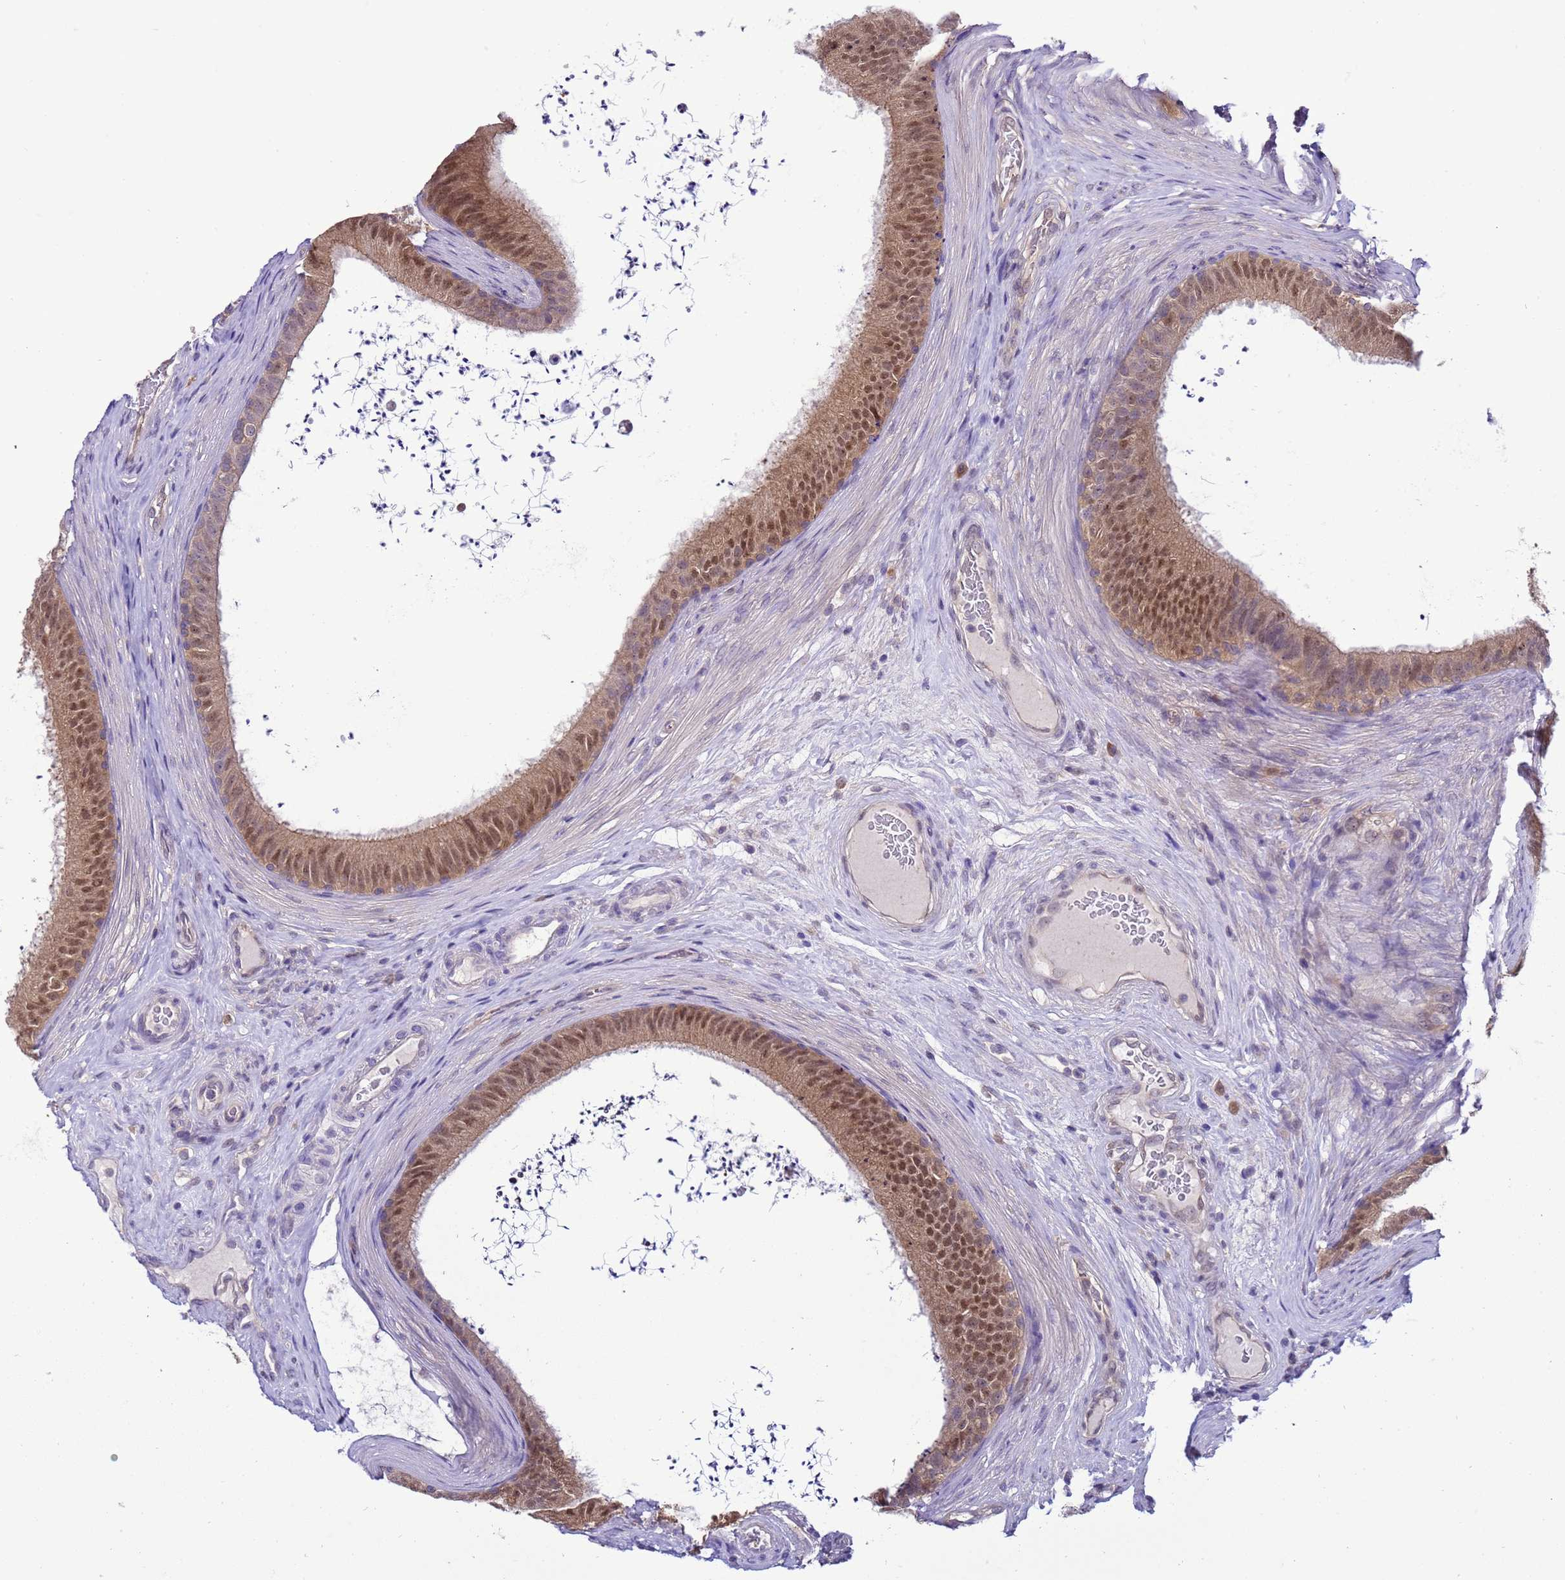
{"staining": {"intensity": "moderate", "quantity": ">75%", "location": "cytoplasmic/membranous,nuclear"}, "tissue": "epididymis", "cell_type": "Glandular cells", "image_type": "normal", "snomed": [{"axis": "morphology", "description": "Normal tissue, NOS"}, {"axis": "topography", "description": "Testis"}, {"axis": "topography", "description": "Epididymis"}], "caption": "Epididymis stained with a brown dye displays moderate cytoplasmic/membranous,nuclear positive staining in approximately >75% of glandular cells.", "gene": "DDI2", "patient": {"sex": "male", "age": 41}}